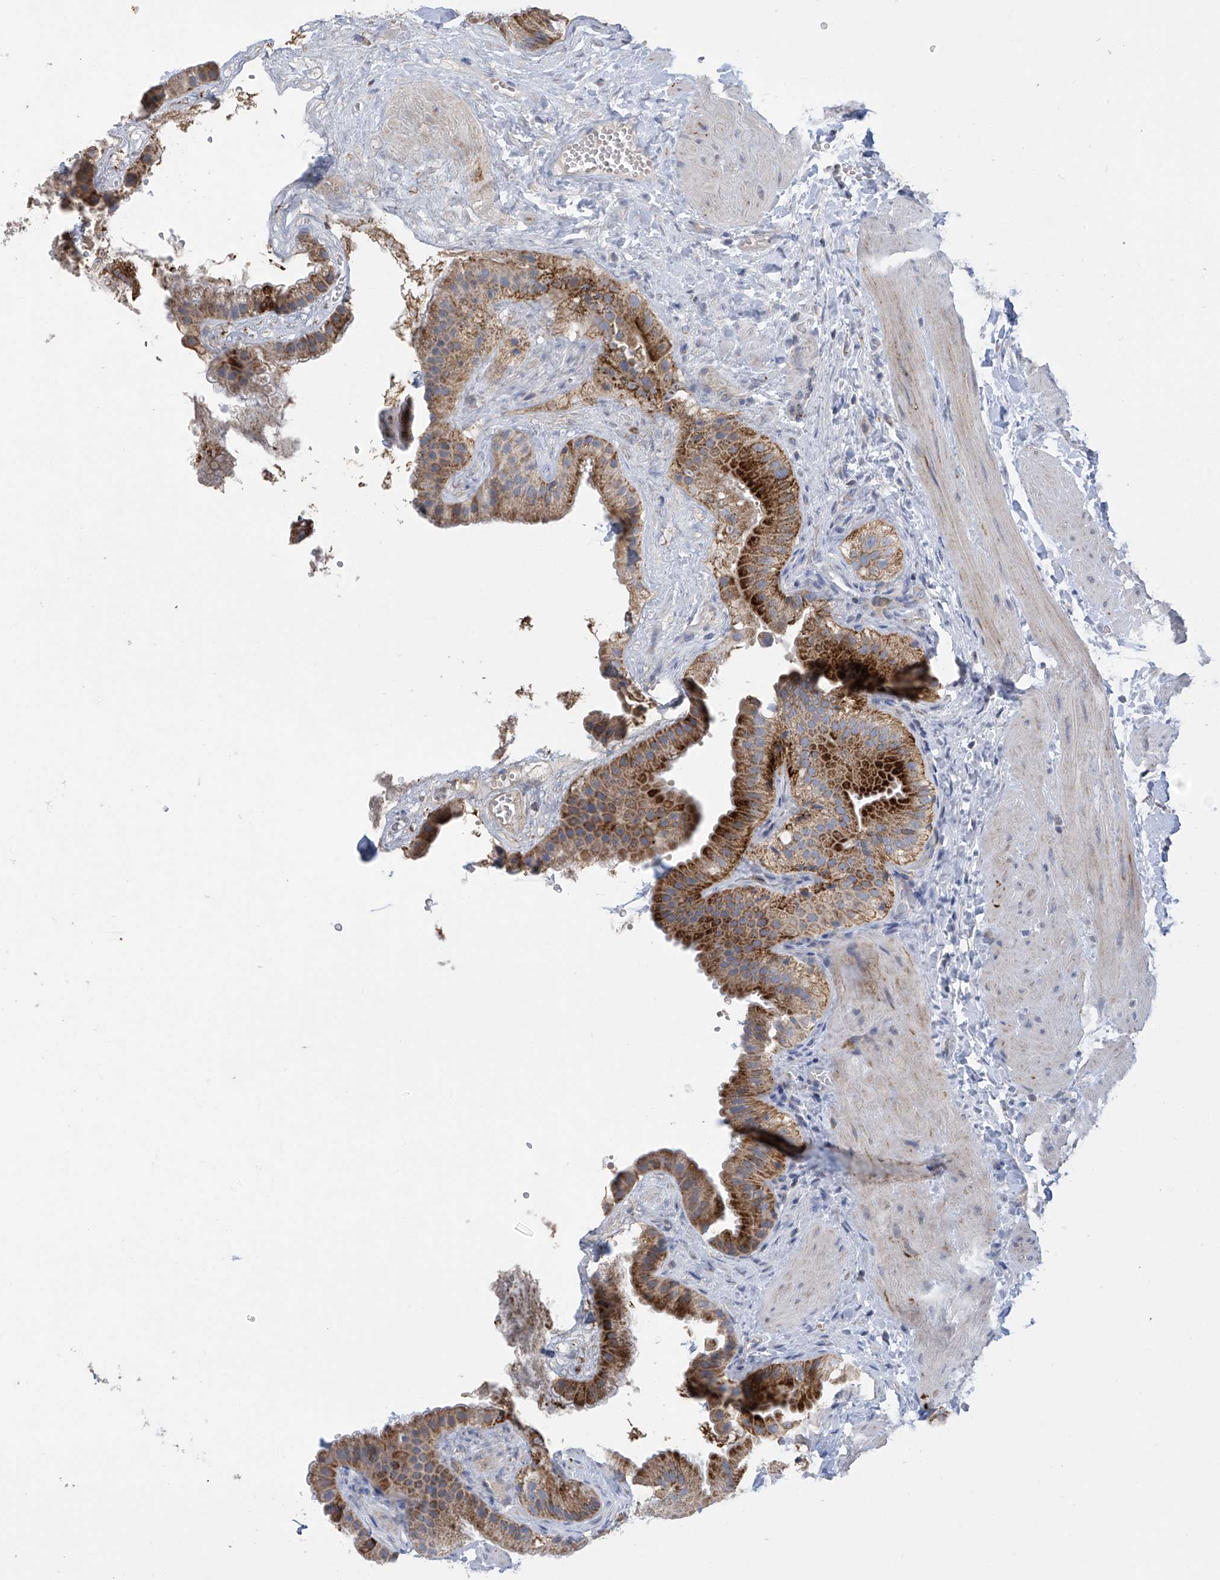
{"staining": {"intensity": "moderate", "quantity": ">75%", "location": "cytoplasmic/membranous"}, "tissue": "gallbladder", "cell_type": "Glandular cells", "image_type": "normal", "snomed": [{"axis": "morphology", "description": "Normal tissue, NOS"}, {"axis": "topography", "description": "Gallbladder"}], "caption": "Gallbladder stained for a protein reveals moderate cytoplasmic/membranous positivity in glandular cells. The staining was performed using DAB to visualize the protein expression in brown, while the nuclei were stained in blue with hematoxylin (Magnification: 20x).", "gene": "SLCO4A1", "patient": {"sex": "male", "age": 55}}